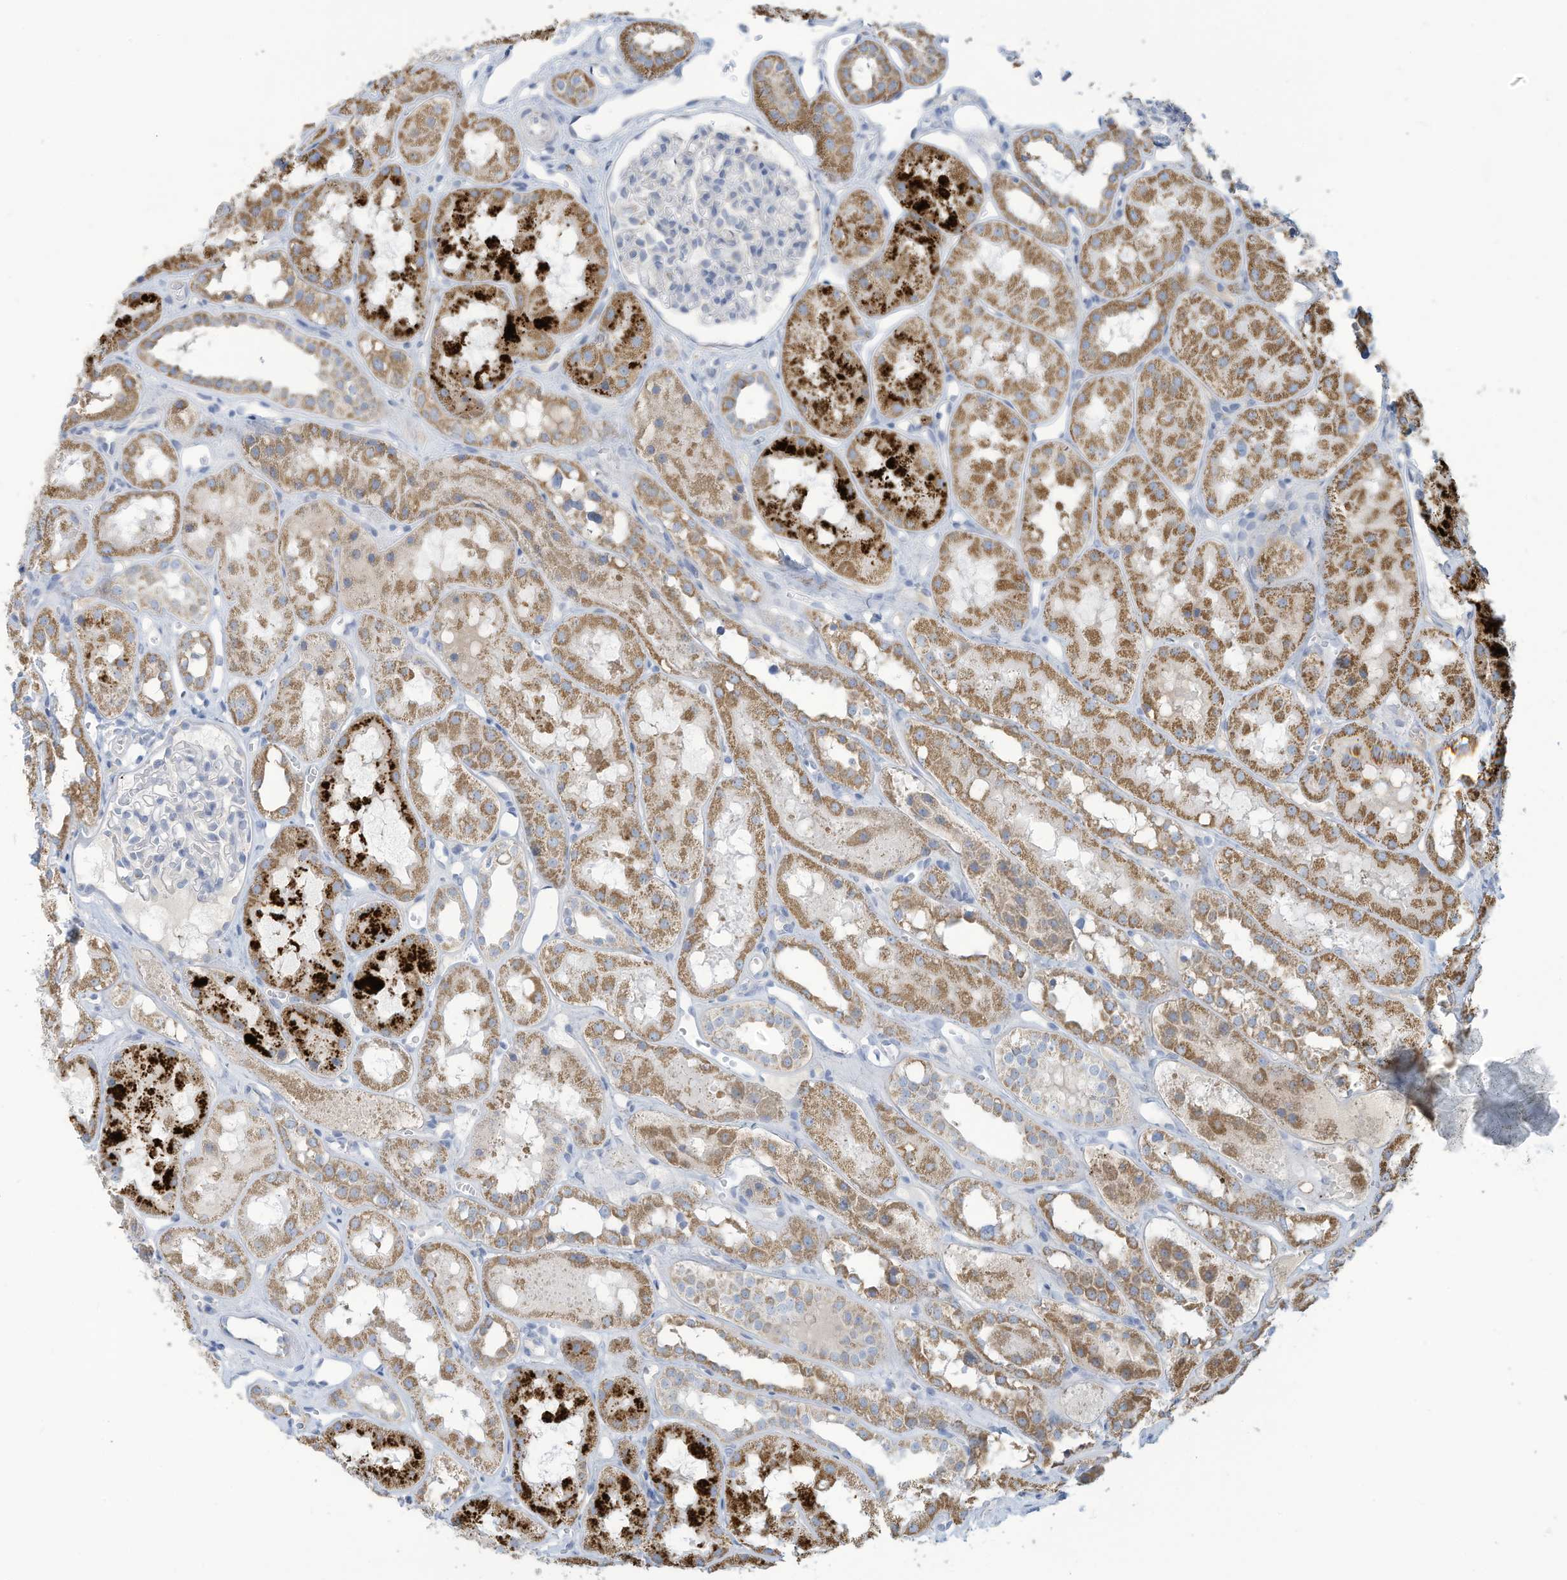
{"staining": {"intensity": "negative", "quantity": "none", "location": "none"}, "tissue": "kidney", "cell_type": "Cells in glomeruli", "image_type": "normal", "snomed": [{"axis": "morphology", "description": "Normal tissue, NOS"}, {"axis": "topography", "description": "Kidney"}], "caption": "High power microscopy histopathology image of an immunohistochemistry (IHC) histopathology image of benign kidney, revealing no significant staining in cells in glomeruli.", "gene": "NLN", "patient": {"sex": "male", "age": 16}}